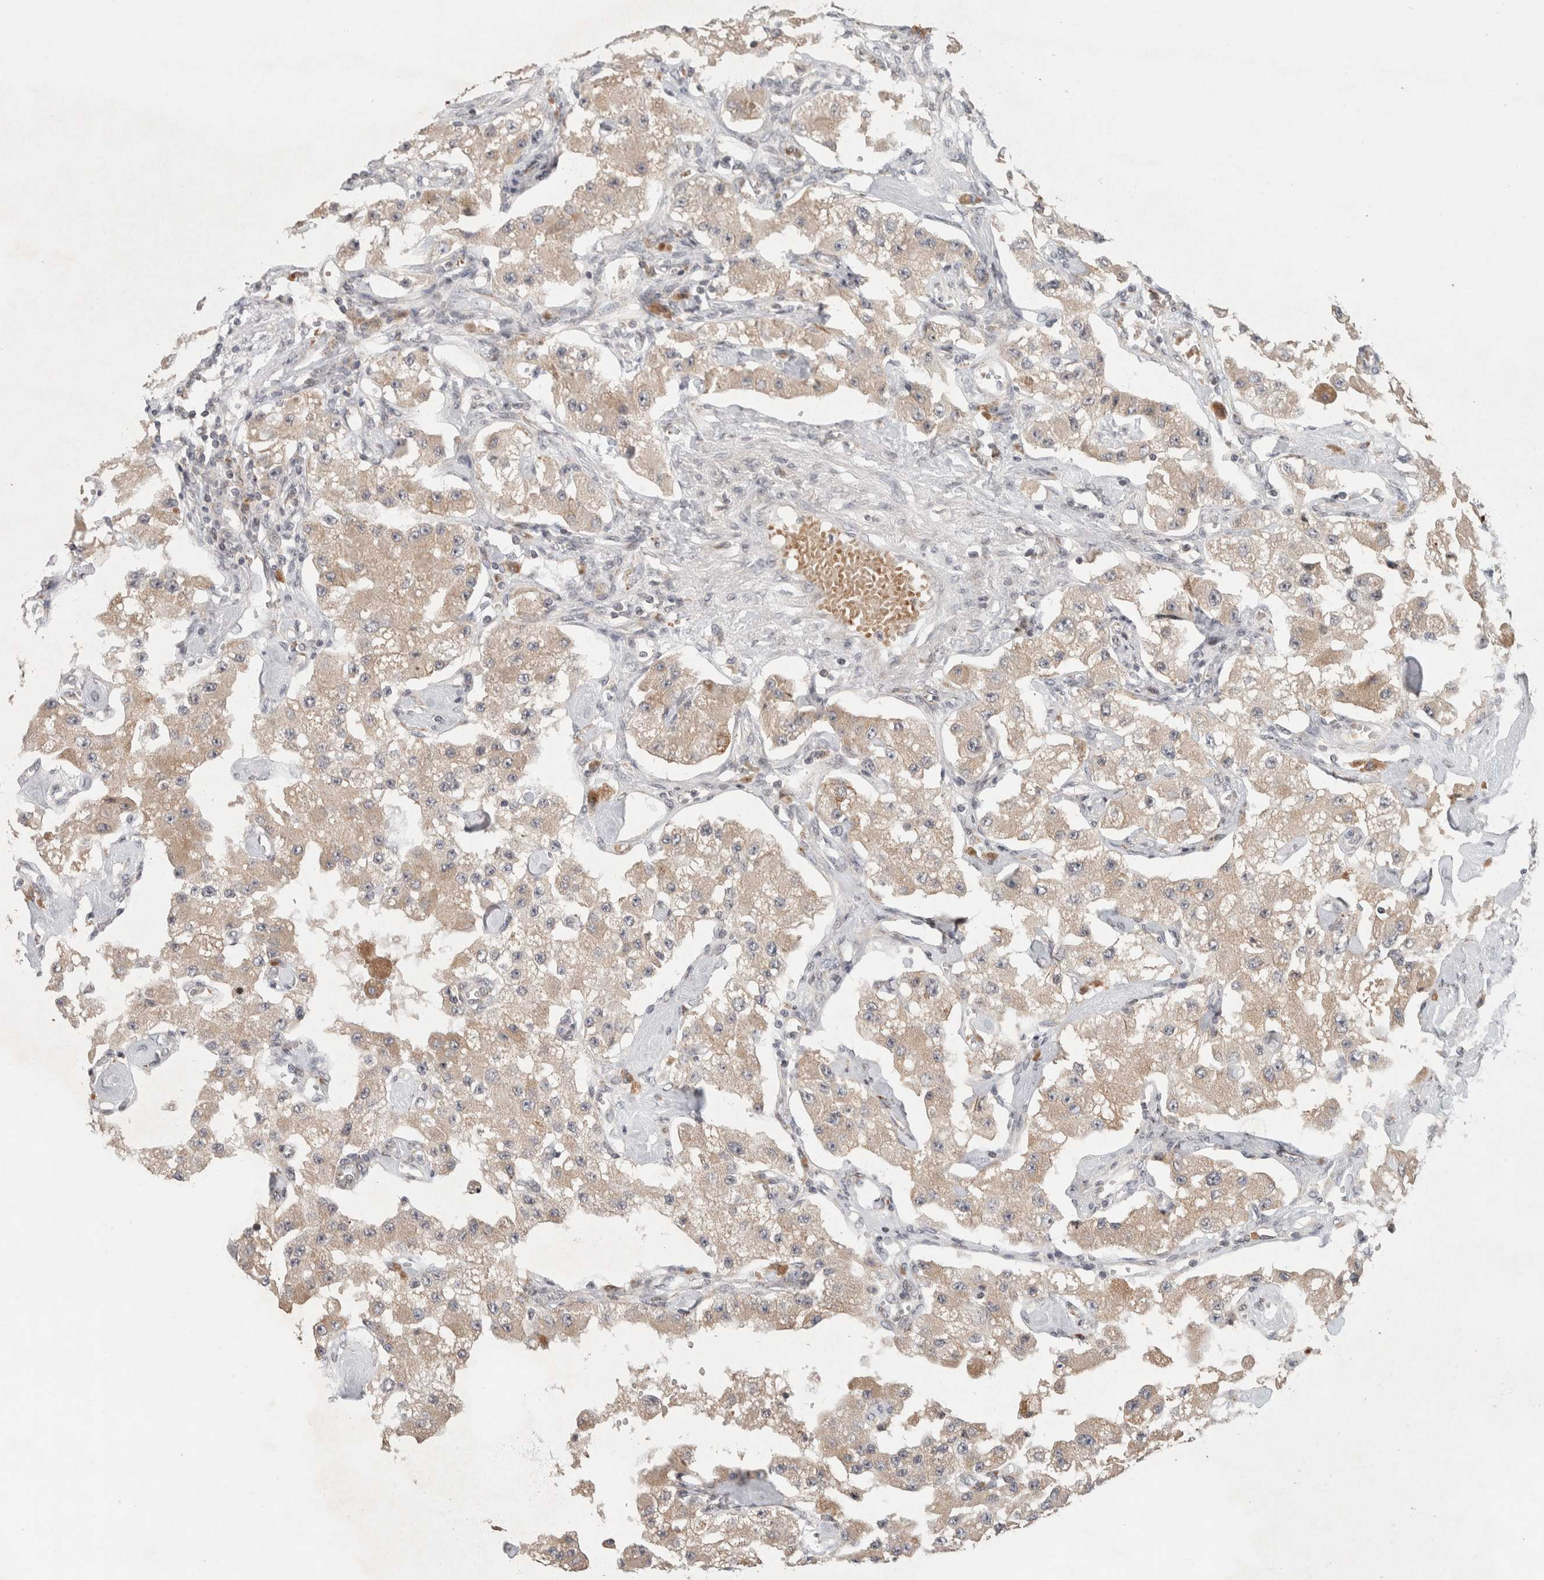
{"staining": {"intensity": "weak", "quantity": ">75%", "location": "cytoplasmic/membranous"}, "tissue": "carcinoid", "cell_type": "Tumor cells", "image_type": "cancer", "snomed": [{"axis": "morphology", "description": "Carcinoid, malignant, NOS"}, {"axis": "topography", "description": "Pancreas"}], "caption": "A brown stain labels weak cytoplasmic/membranous staining of a protein in human carcinoid tumor cells. The staining was performed using DAB to visualize the protein expression in brown, while the nuclei were stained in blue with hematoxylin (Magnification: 20x).", "gene": "KCNK1", "patient": {"sex": "male", "age": 41}}